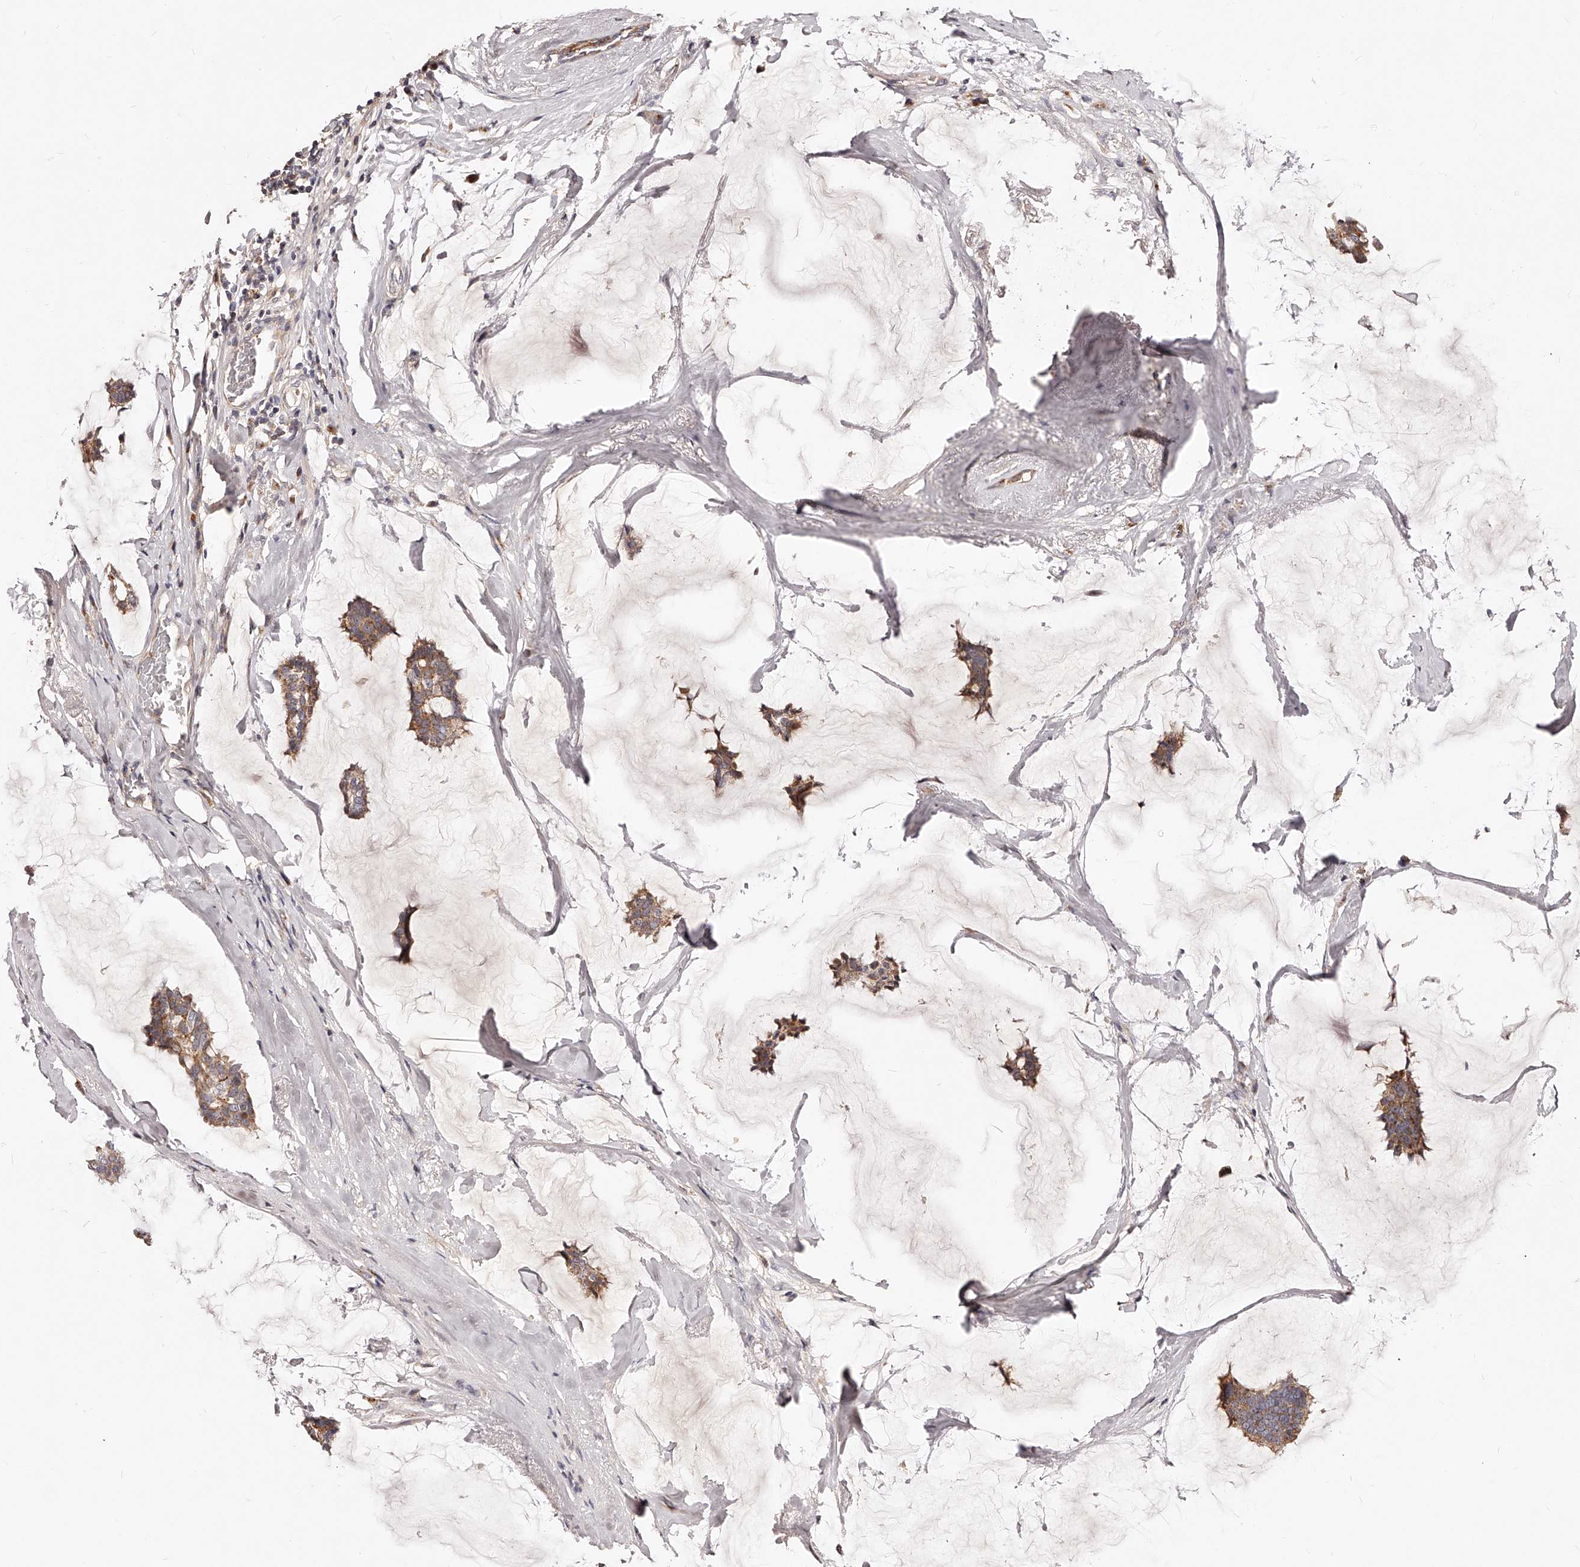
{"staining": {"intensity": "moderate", "quantity": ">75%", "location": "cytoplasmic/membranous"}, "tissue": "breast cancer", "cell_type": "Tumor cells", "image_type": "cancer", "snomed": [{"axis": "morphology", "description": "Duct carcinoma"}, {"axis": "topography", "description": "Breast"}], "caption": "This is an image of immunohistochemistry staining of breast cancer (infiltrating ductal carcinoma), which shows moderate staining in the cytoplasmic/membranous of tumor cells.", "gene": "ZNF502", "patient": {"sex": "female", "age": 93}}